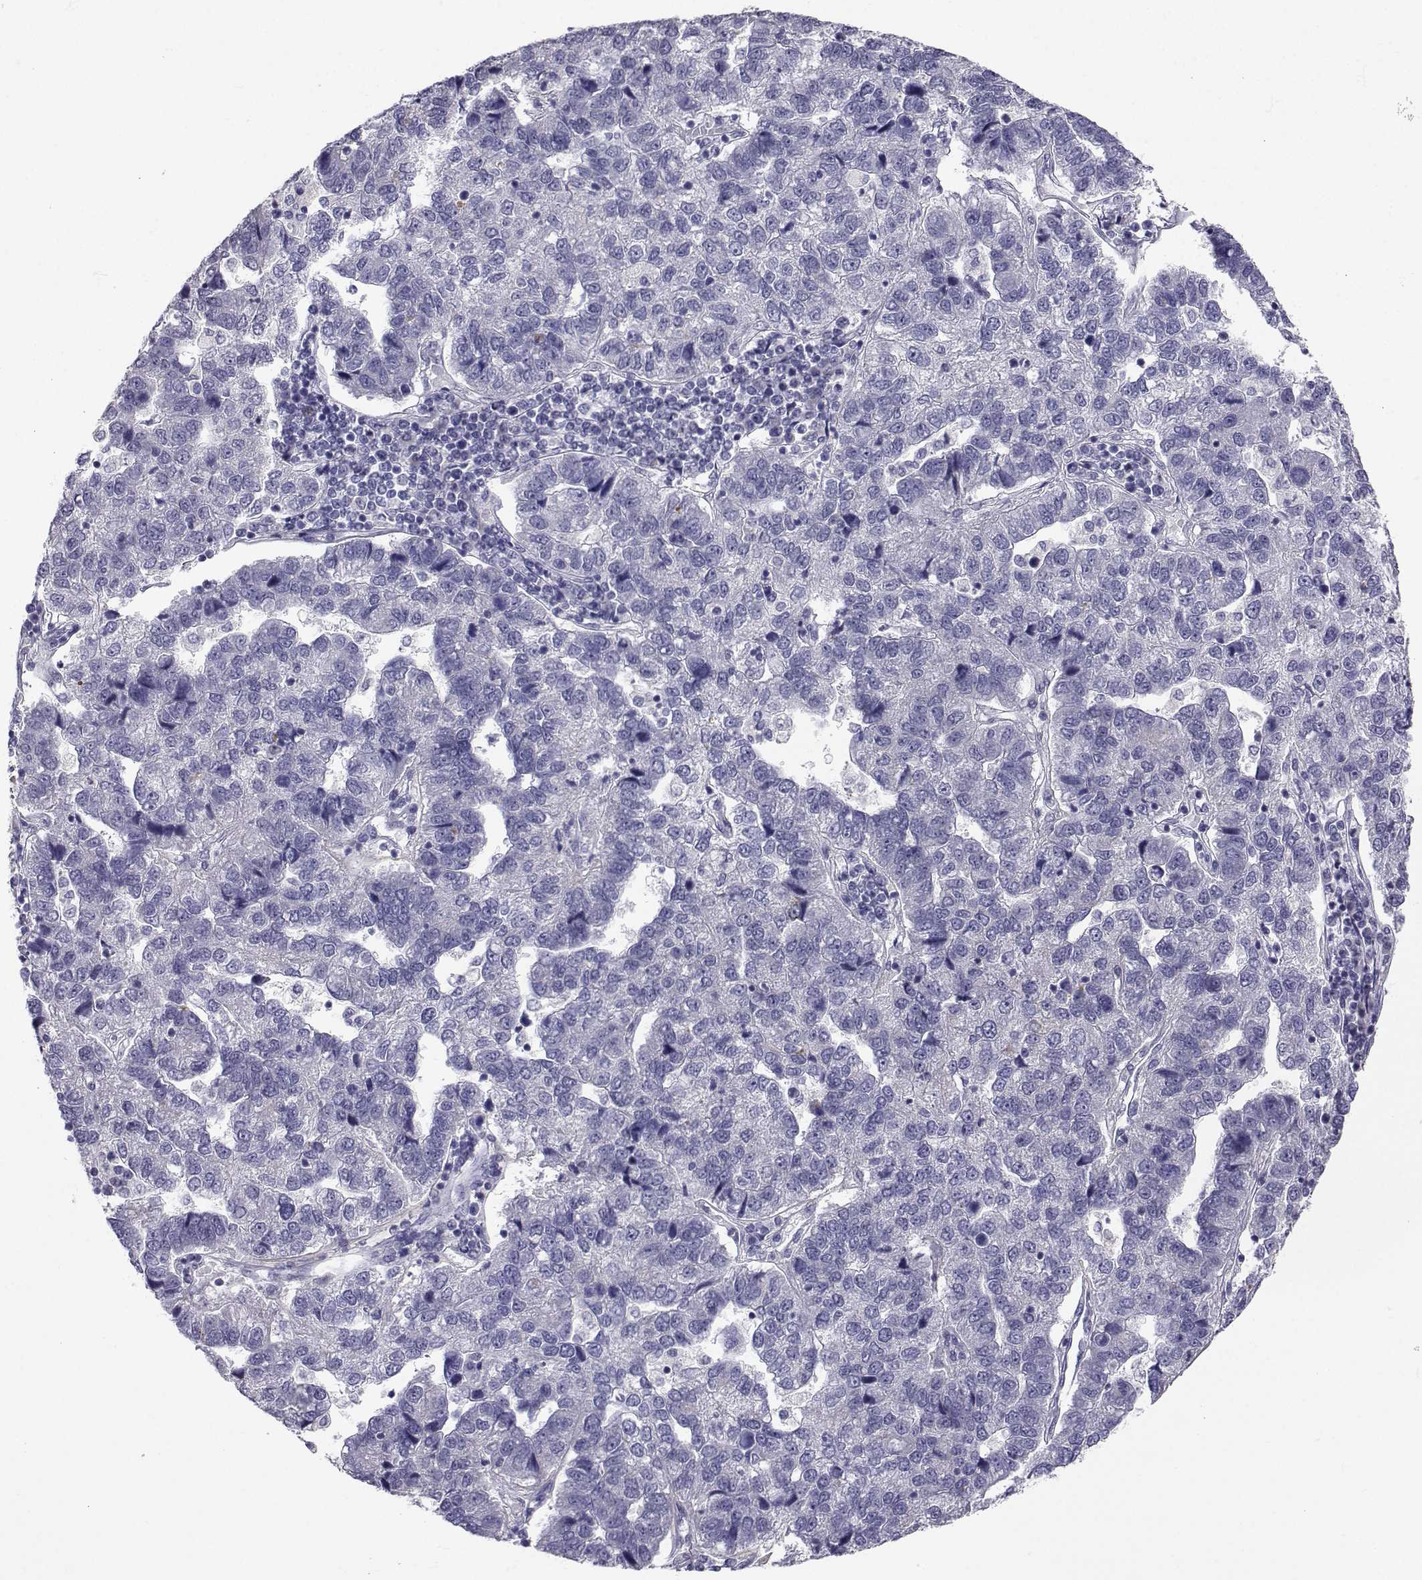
{"staining": {"intensity": "negative", "quantity": "none", "location": "none"}, "tissue": "pancreatic cancer", "cell_type": "Tumor cells", "image_type": "cancer", "snomed": [{"axis": "morphology", "description": "Adenocarcinoma, NOS"}, {"axis": "topography", "description": "Pancreas"}], "caption": "Immunohistochemistry histopathology image of pancreatic cancer (adenocarcinoma) stained for a protein (brown), which shows no expression in tumor cells. (DAB (3,3'-diaminobenzidine) immunohistochemistry, high magnification).", "gene": "SLC6A3", "patient": {"sex": "female", "age": 61}}